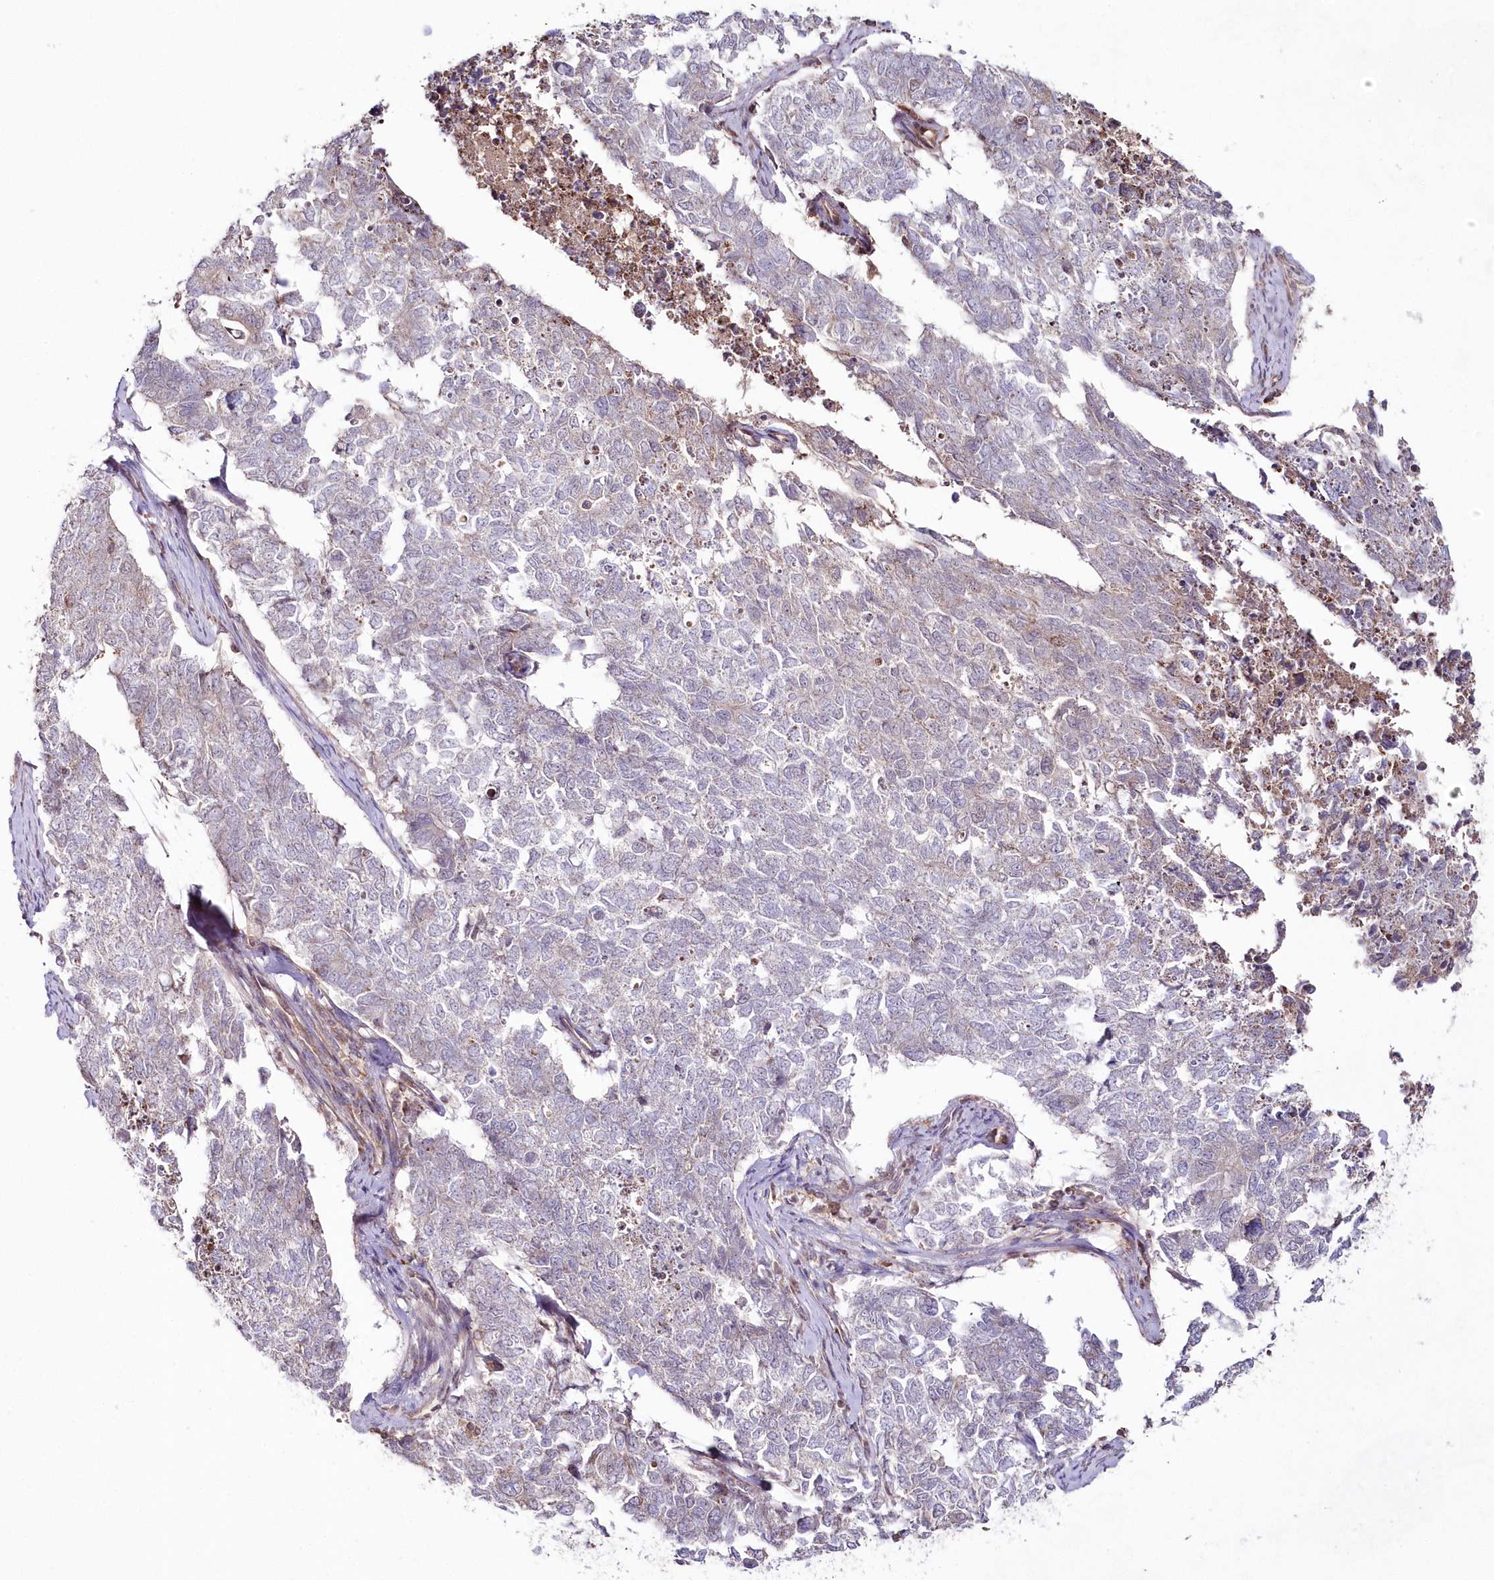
{"staining": {"intensity": "negative", "quantity": "none", "location": "none"}, "tissue": "cervical cancer", "cell_type": "Tumor cells", "image_type": "cancer", "snomed": [{"axis": "morphology", "description": "Squamous cell carcinoma, NOS"}, {"axis": "topography", "description": "Cervix"}], "caption": "Photomicrograph shows no significant protein expression in tumor cells of cervical cancer.", "gene": "IMPA1", "patient": {"sex": "female", "age": 63}}